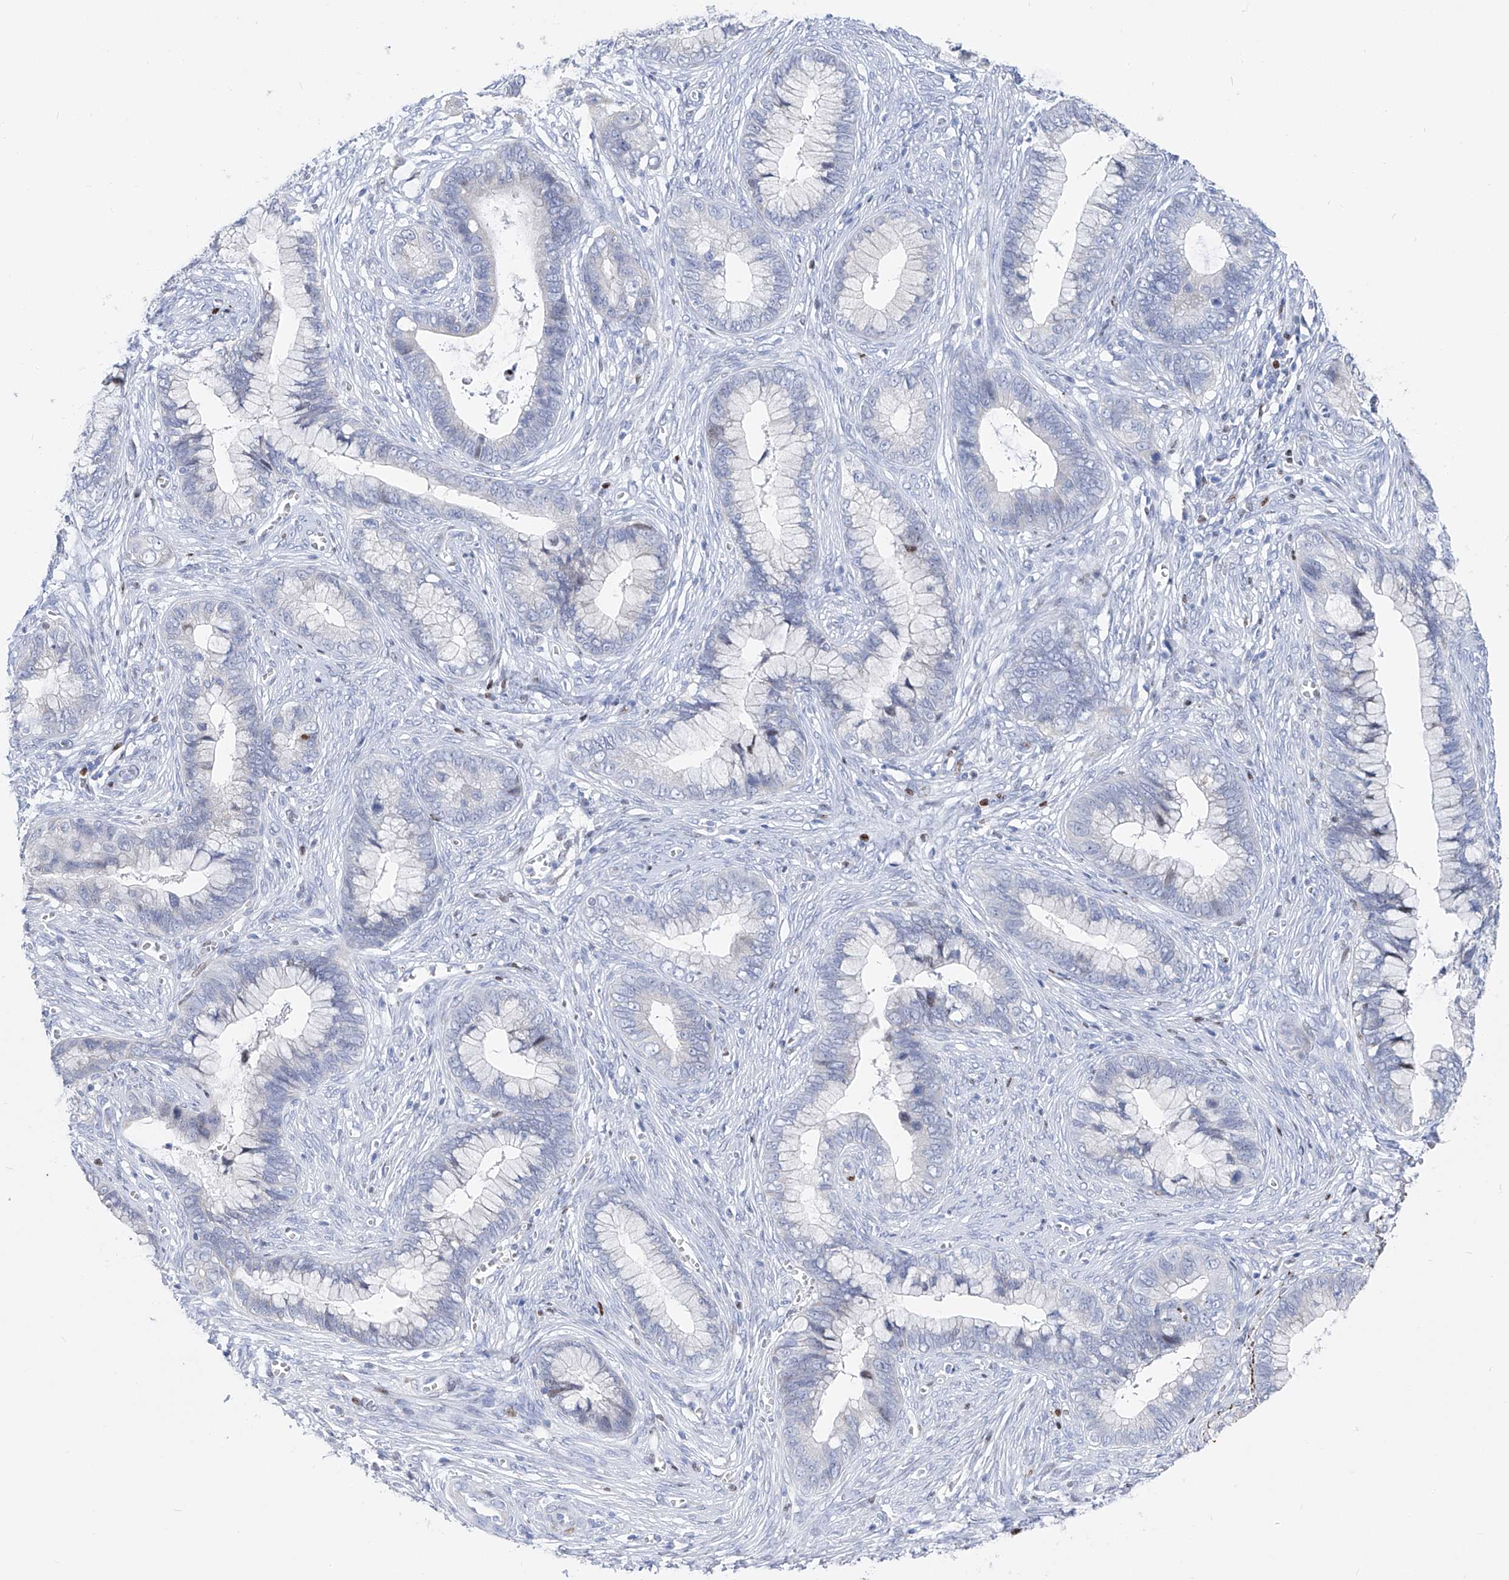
{"staining": {"intensity": "negative", "quantity": "none", "location": "none"}, "tissue": "cervical cancer", "cell_type": "Tumor cells", "image_type": "cancer", "snomed": [{"axis": "morphology", "description": "Adenocarcinoma, NOS"}, {"axis": "topography", "description": "Cervix"}], "caption": "Immunohistochemical staining of cervical cancer (adenocarcinoma) exhibits no significant staining in tumor cells.", "gene": "FRS3", "patient": {"sex": "female", "age": 44}}